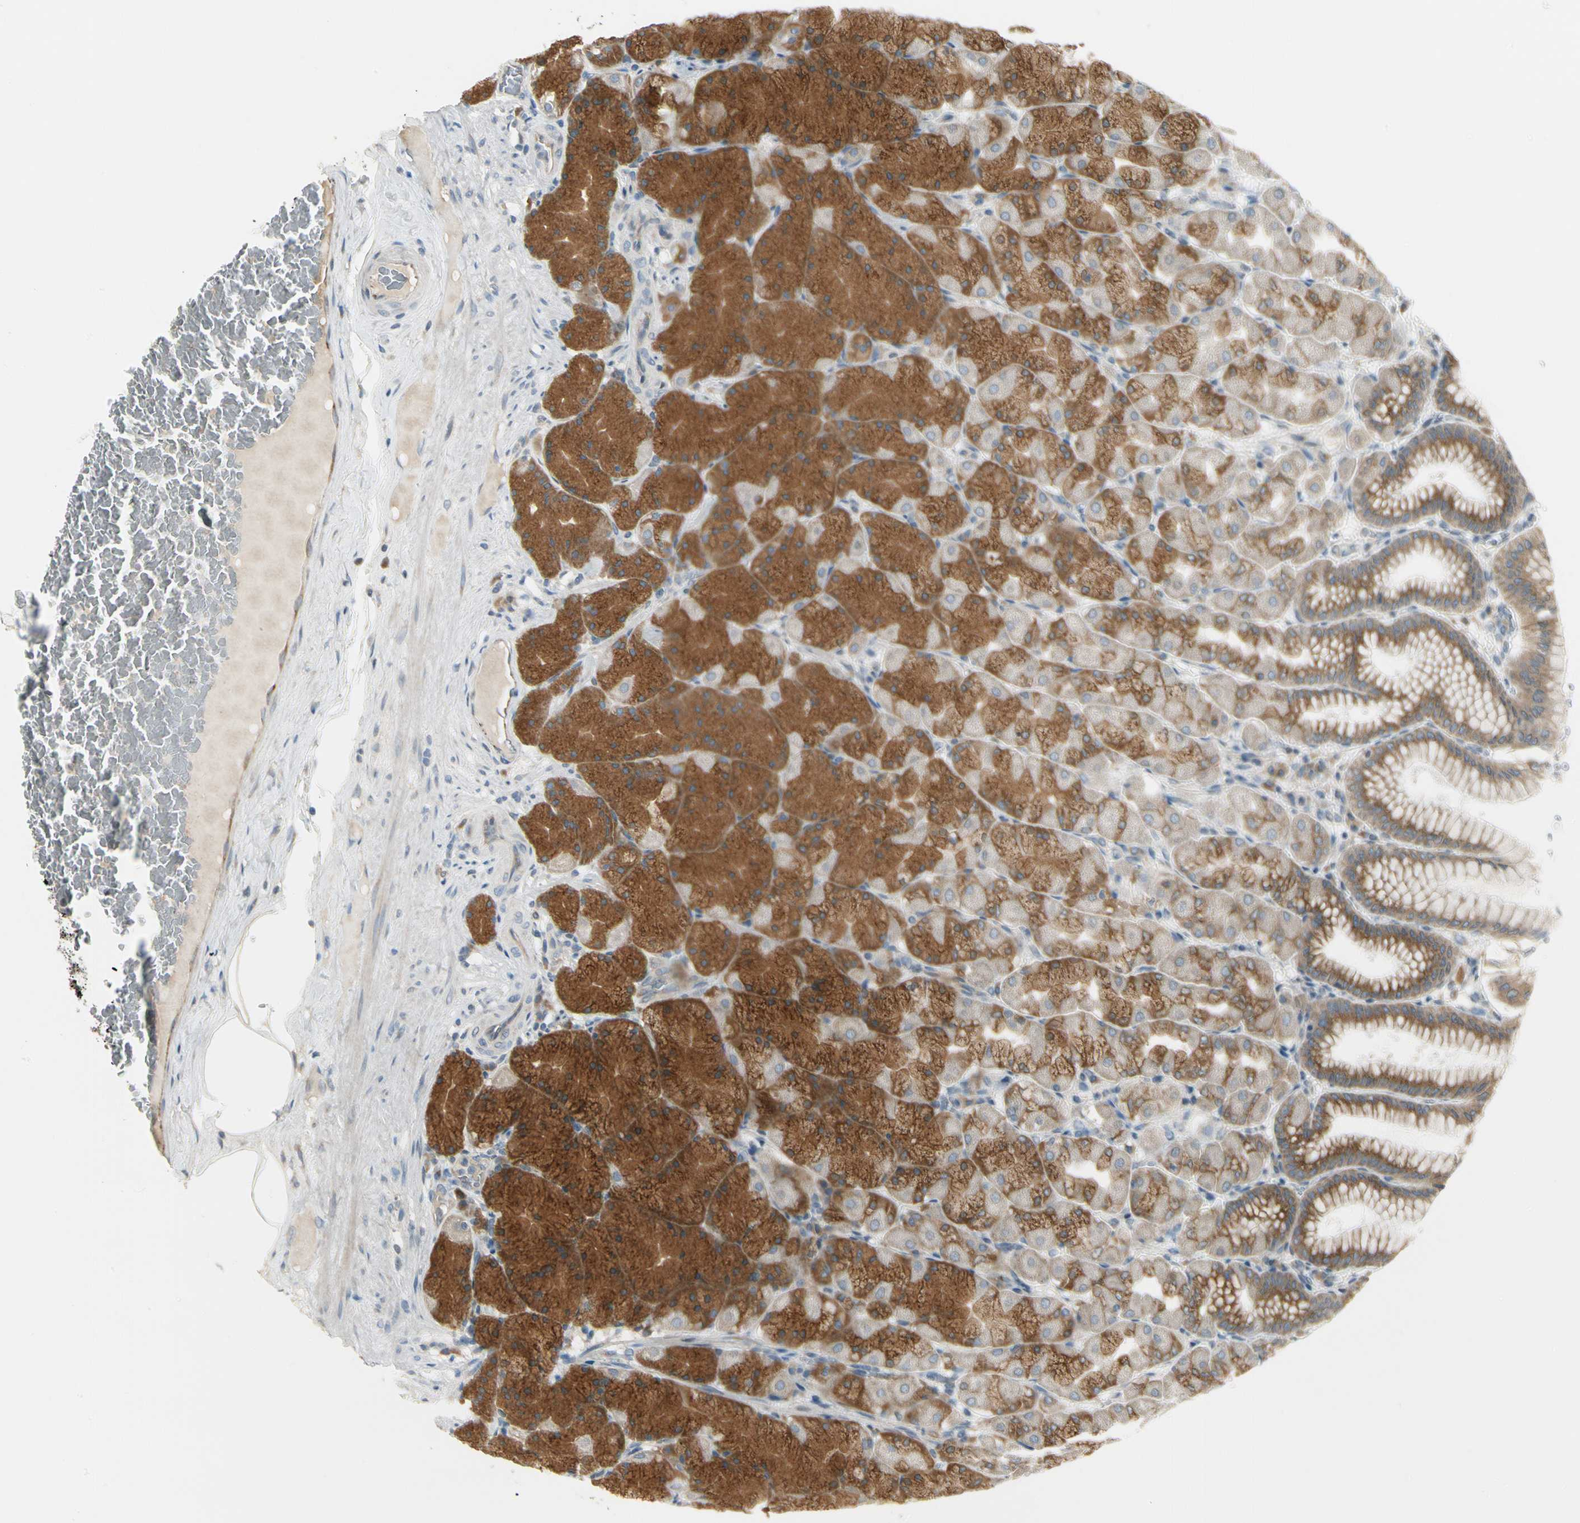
{"staining": {"intensity": "strong", "quantity": "25%-75%", "location": "cytoplasmic/membranous"}, "tissue": "stomach", "cell_type": "Glandular cells", "image_type": "normal", "snomed": [{"axis": "morphology", "description": "Normal tissue, NOS"}, {"axis": "topography", "description": "Stomach, upper"}], "caption": "A micrograph of stomach stained for a protein exhibits strong cytoplasmic/membranous brown staining in glandular cells. The protein of interest is stained brown, and the nuclei are stained in blue (DAB (3,3'-diaminobenzidine) IHC with brightfield microscopy, high magnification).", "gene": "BNIP1", "patient": {"sex": "female", "age": 56}}